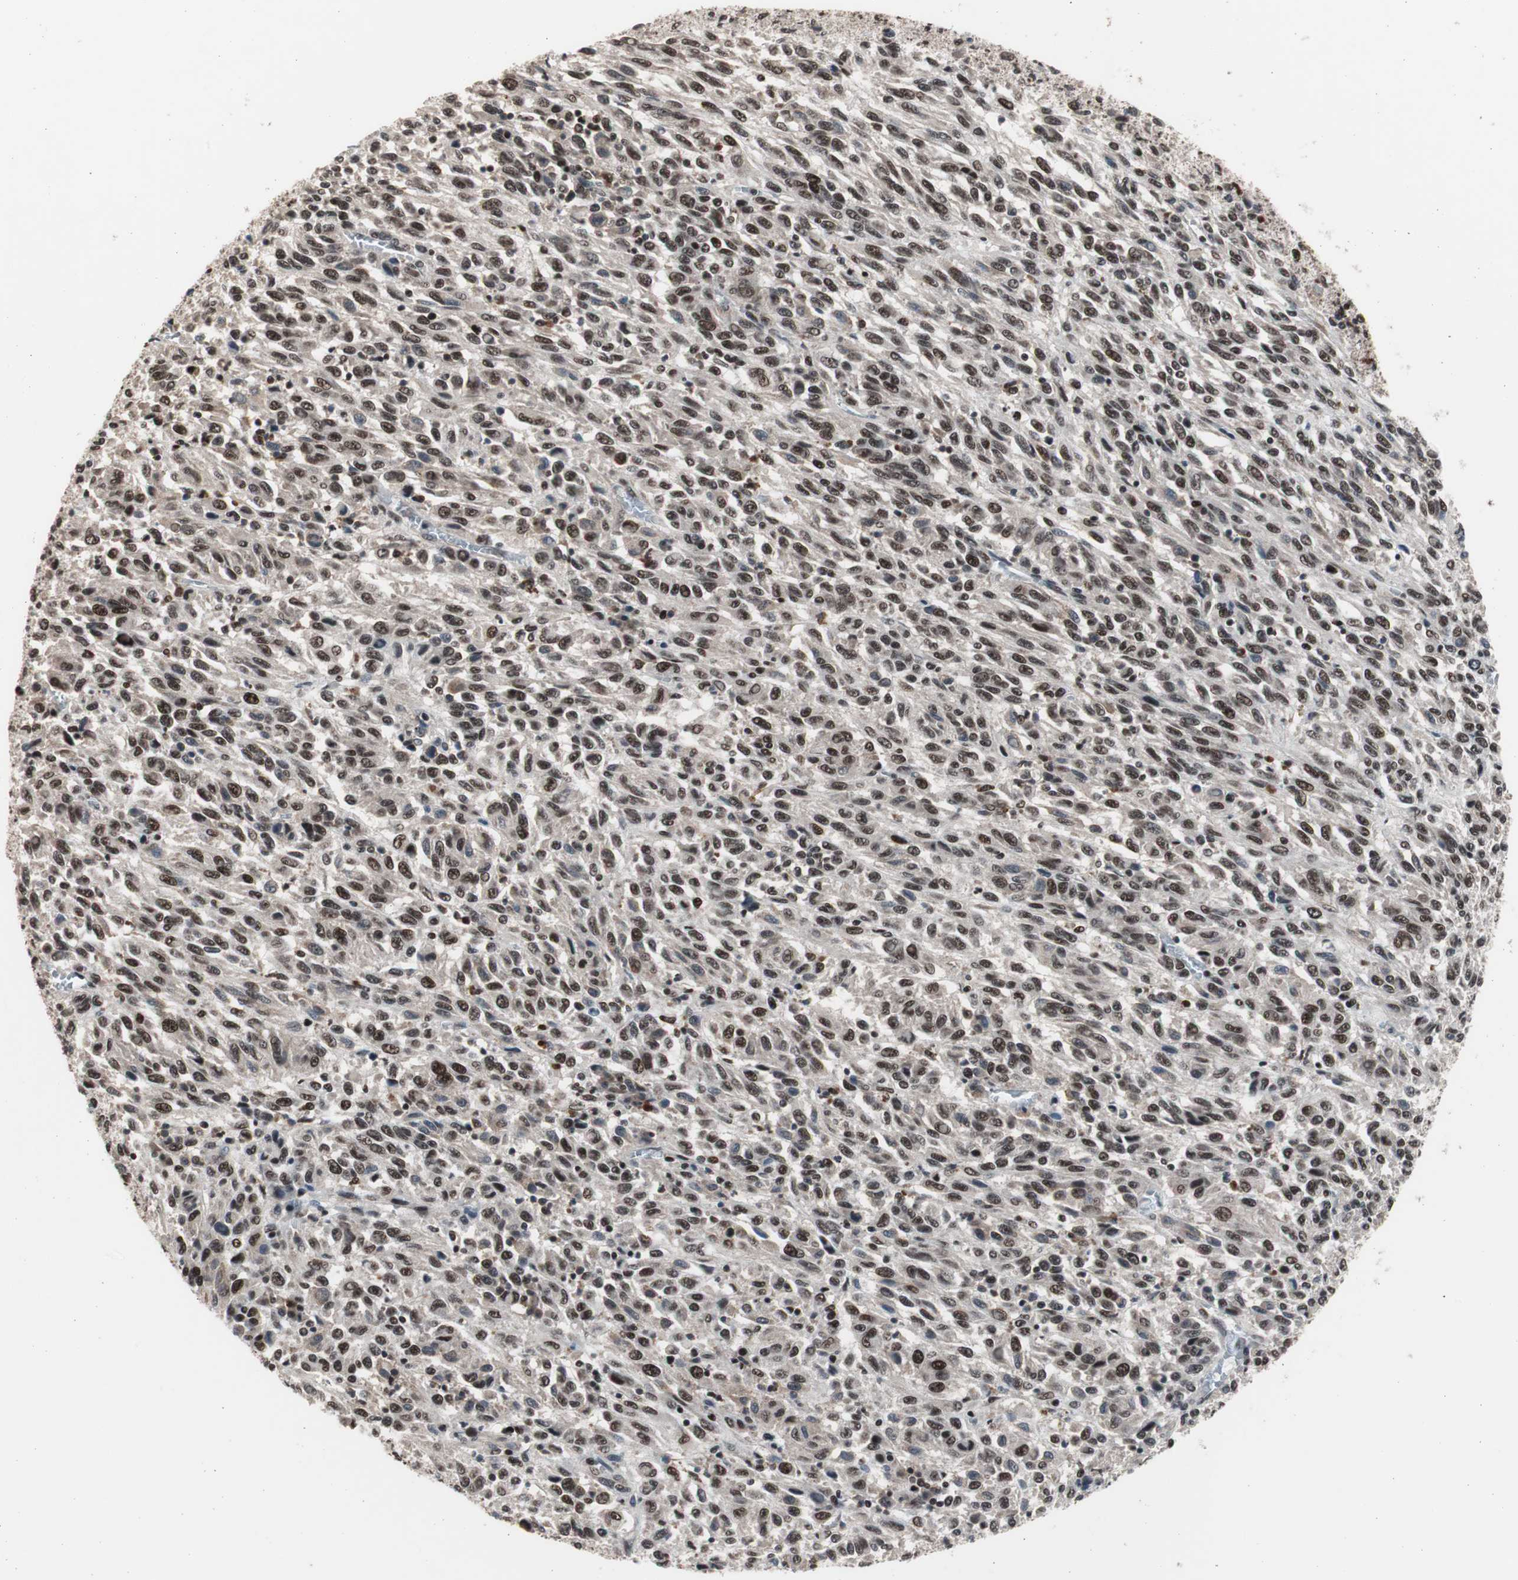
{"staining": {"intensity": "strong", "quantity": ">75%", "location": "nuclear"}, "tissue": "melanoma", "cell_type": "Tumor cells", "image_type": "cancer", "snomed": [{"axis": "morphology", "description": "Malignant melanoma, Metastatic site"}, {"axis": "topography", "description": "Lung"}], "caption": "This micrograph shows melanoma stained with IHC to label a protein in brown. The nuclear of tumor cells show strong positivity for the protein. Nuclei are counter-stained blue.", "gene": "RPA1", "patient": {"sex": "male", "age": 64}}